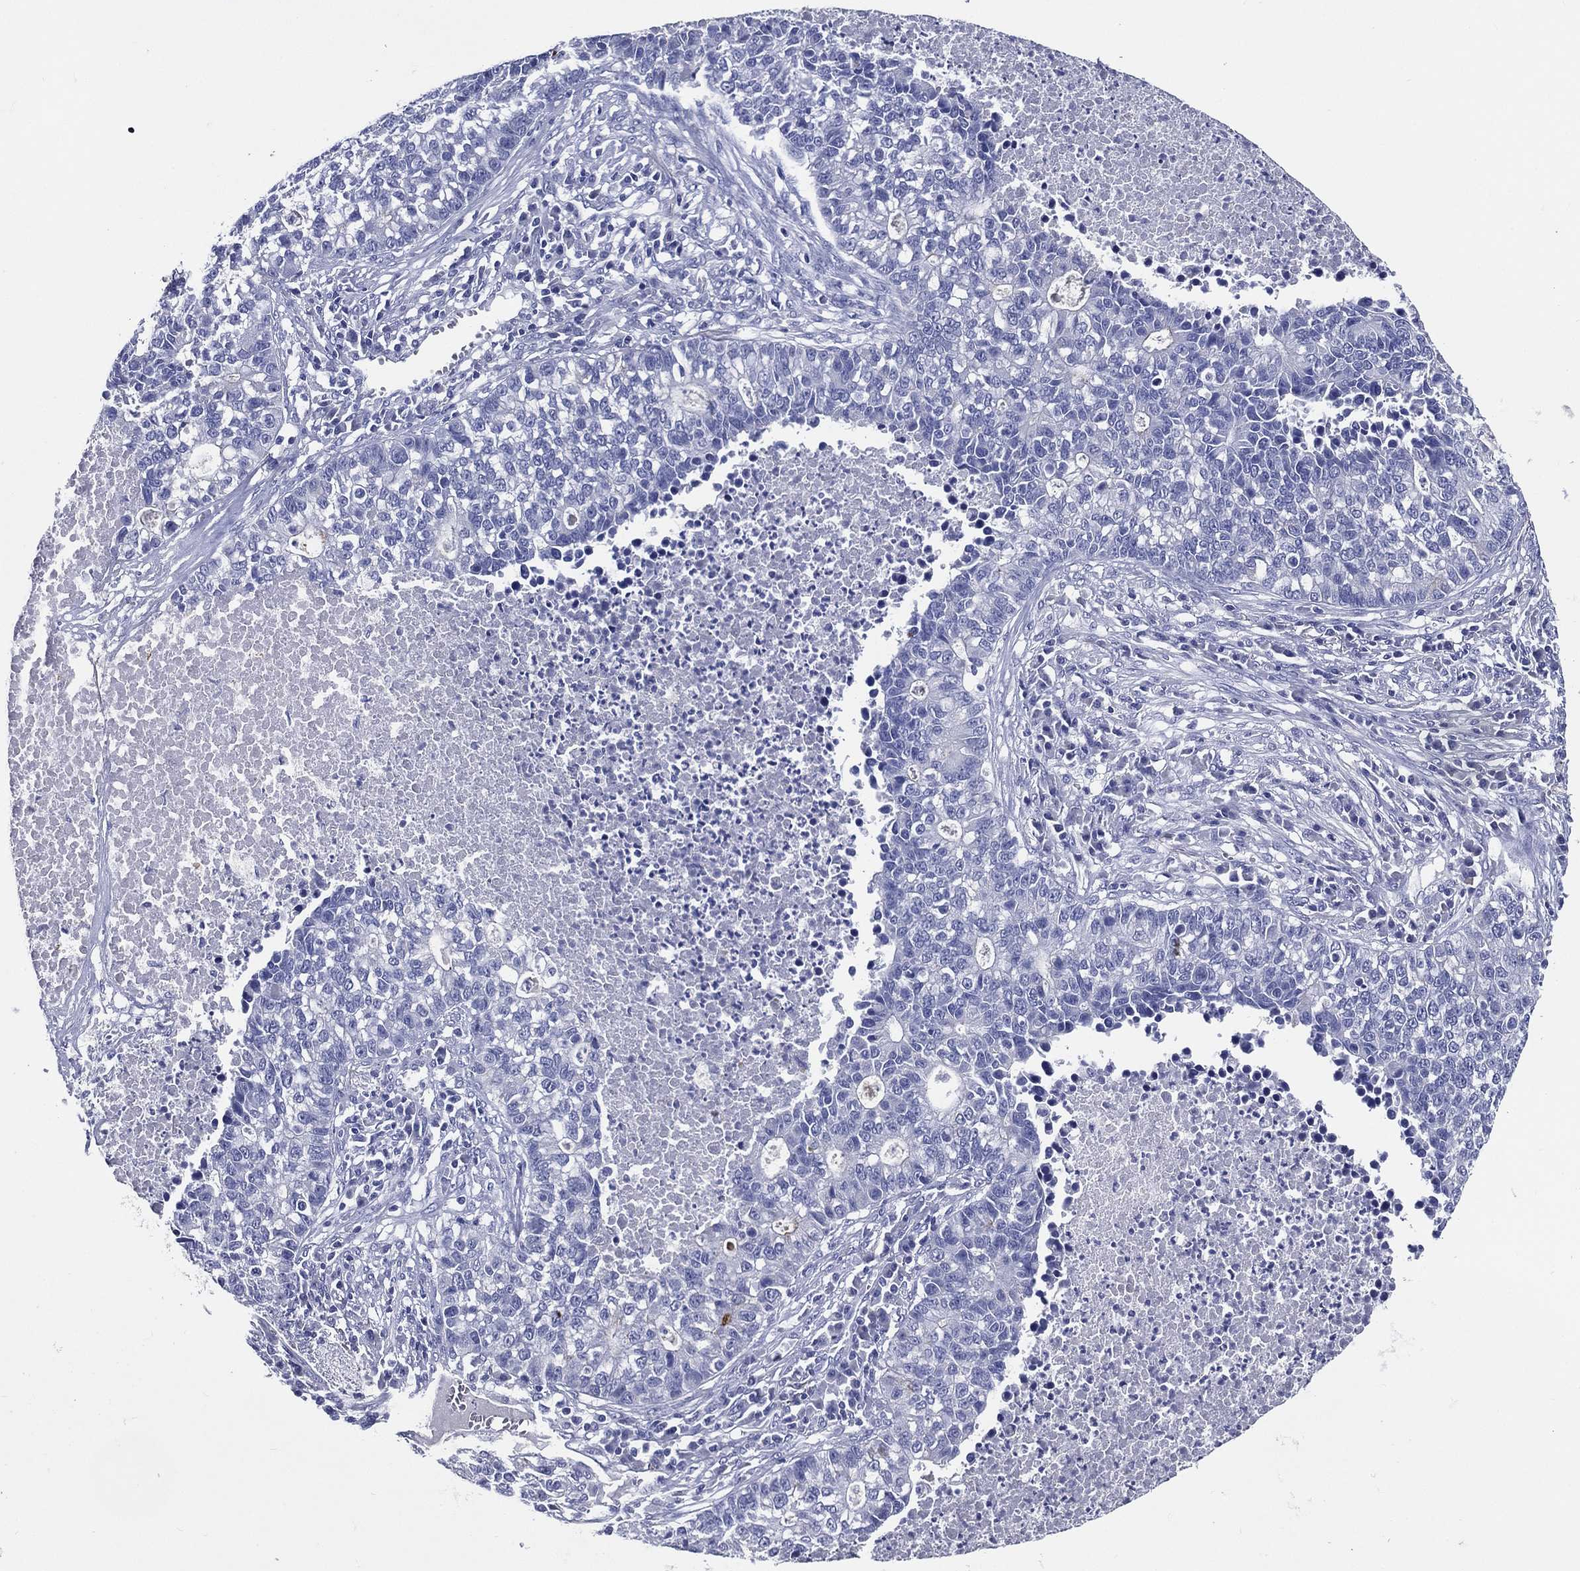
{"staining": {"intensity": "negative", "quantity": "none", "location": "none"}, "tissue": "lung cancer", "cell_type": "Tumor cells", "image_type": "cancer", "snomed": [{"axis": "morphology", "description": "Adenocarcinoma, NOS"}, {"axis": "topography", "description": "Lung"}], "caption": "This is a histopathology image of immunohistochemistry (IHC) staining of lung adenocarcinoma, which shows no positivity in tumor cells.", "gene": "ACE2", "patient": {"sex": "male", "age": 57}}